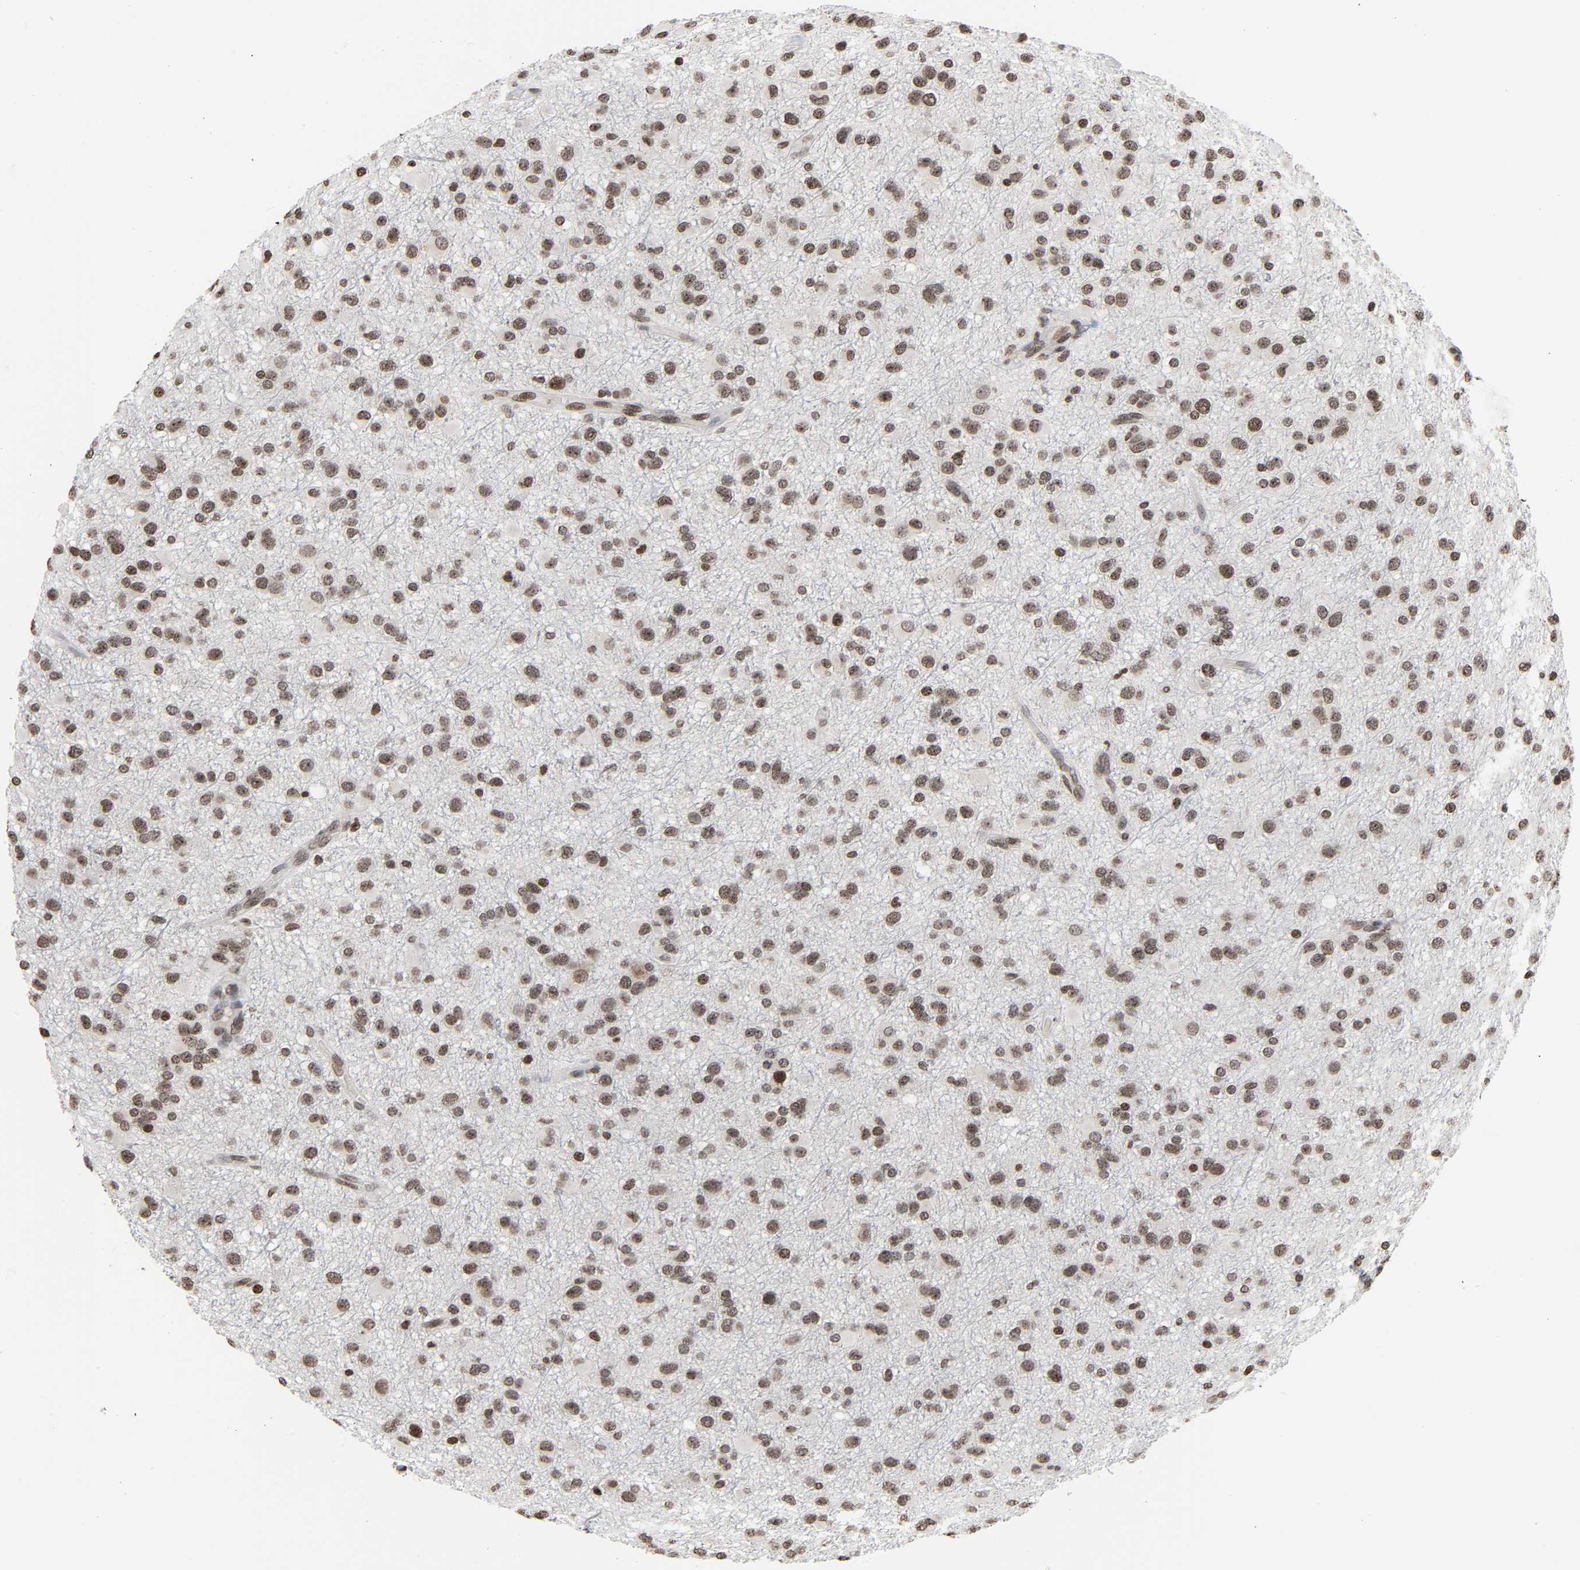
{"staining": {"intensity": "moderate", "quantity": ">75%", "location": "nuclear"}, "tissue": "glioma", "cell_type": "Tumor cells", "image_type": "cancer", "snomed": [{"axis": "morphology", "description": "Glioma, malignant, Low grade"}, {"axis": "topography", "description": "Brain"}], "caption": "High-power microscopy captured an immunohistochemistry image of glioma, revealing moderate nuclear expression in approximately >75% of tumor cells.", "gene": "ELAVL1", "patient": {"sex": "male", "age": 42}}